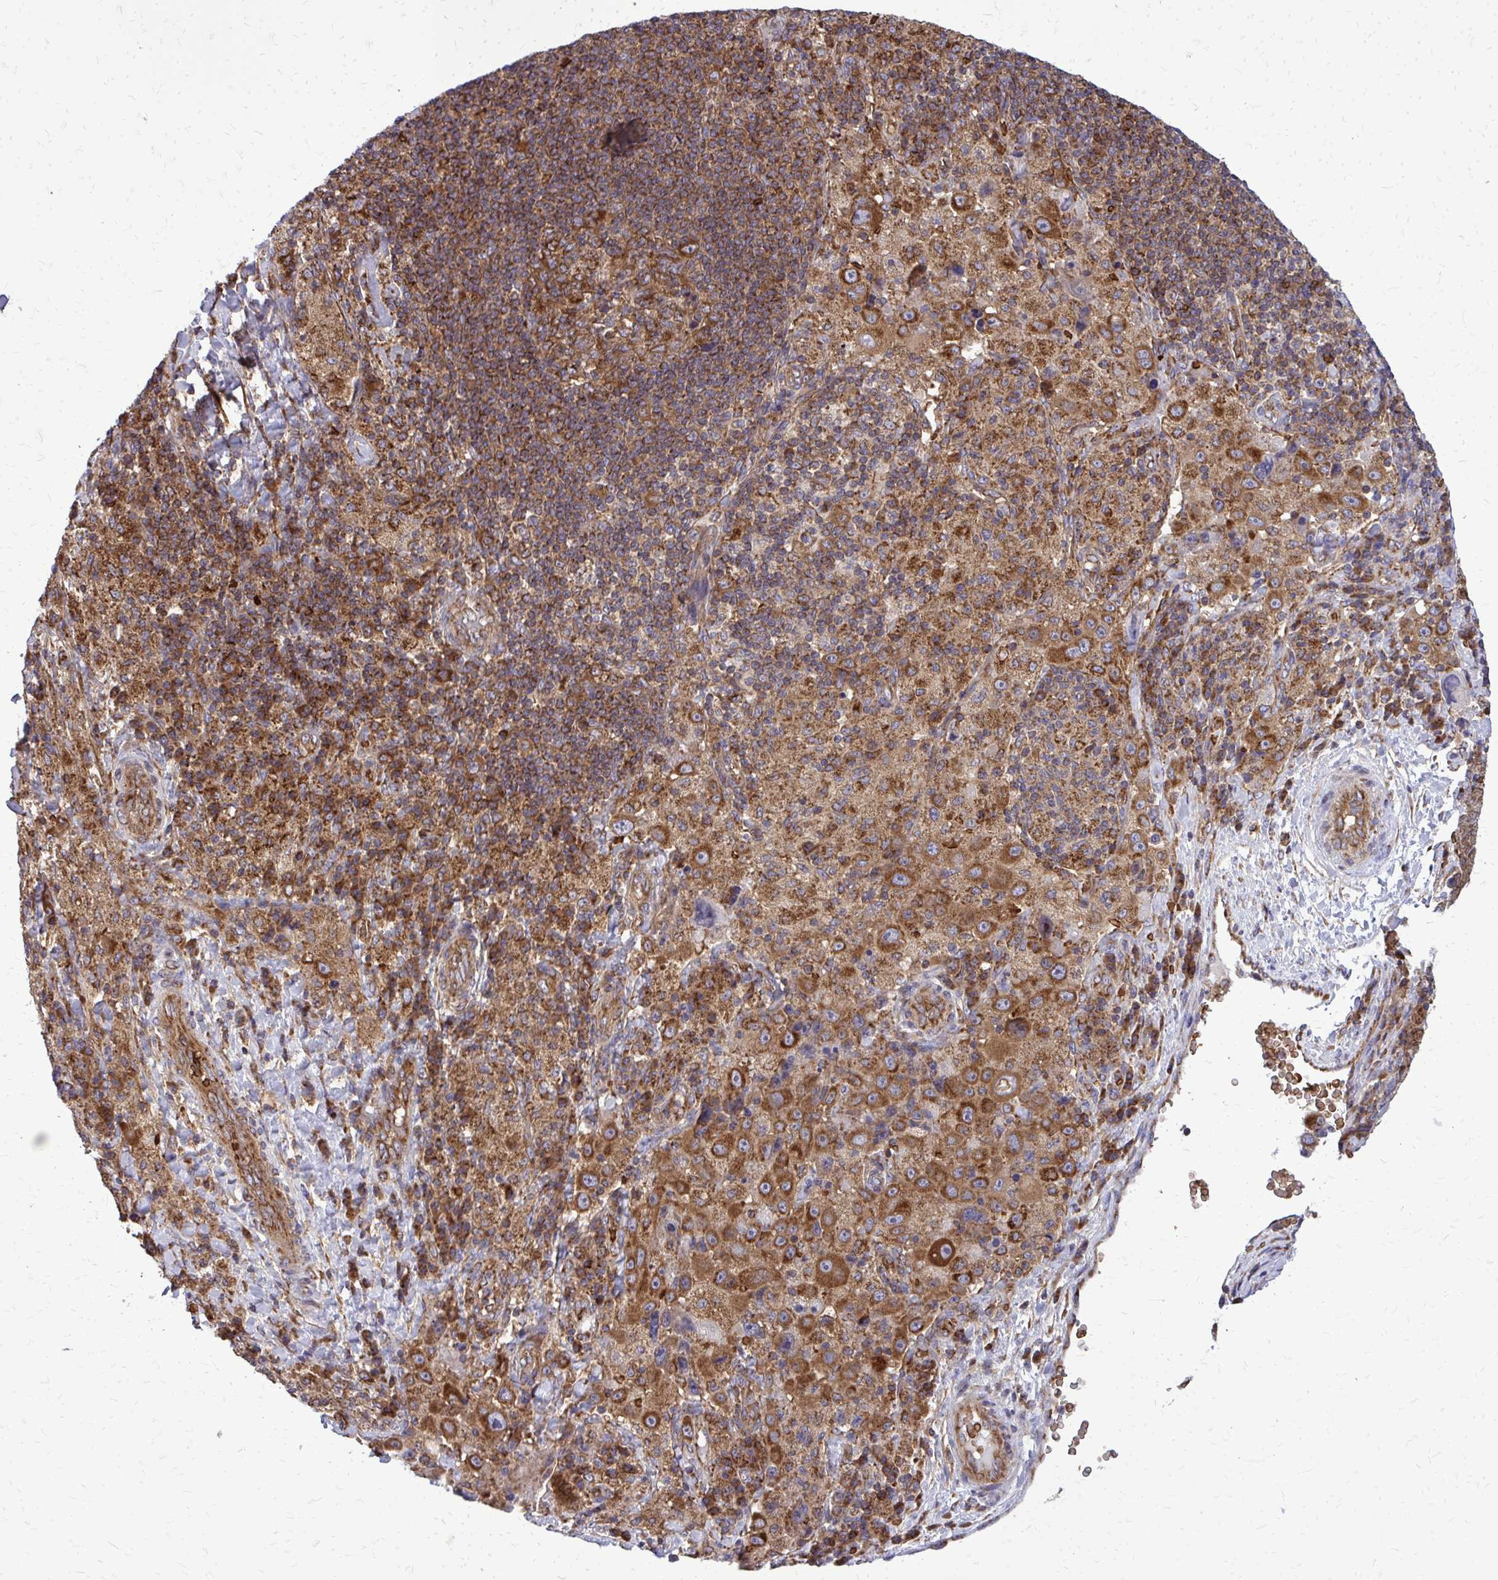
{"staining": {"intensity": "strong", "quantity": ">75%", "location": "cytoplasmic/membranous"}, "tissue": "melanoma", "cell_type": "Tumor cells", "image_type": "cancer", "snomed": [{"axis": "morphology", "description": "Malignant melanoma, Metastatic site"}, {"axis": "topography", "description": "Lymph node"}], "caption": "The photomicrograph reveals staining of malignant melanoma (metastatic site), revealing strong cytoplasmic/membranous protein expression (brown color) within tumor cells.", "gene": "PDK4", "patient": {"sex": "male", "age": 62}}